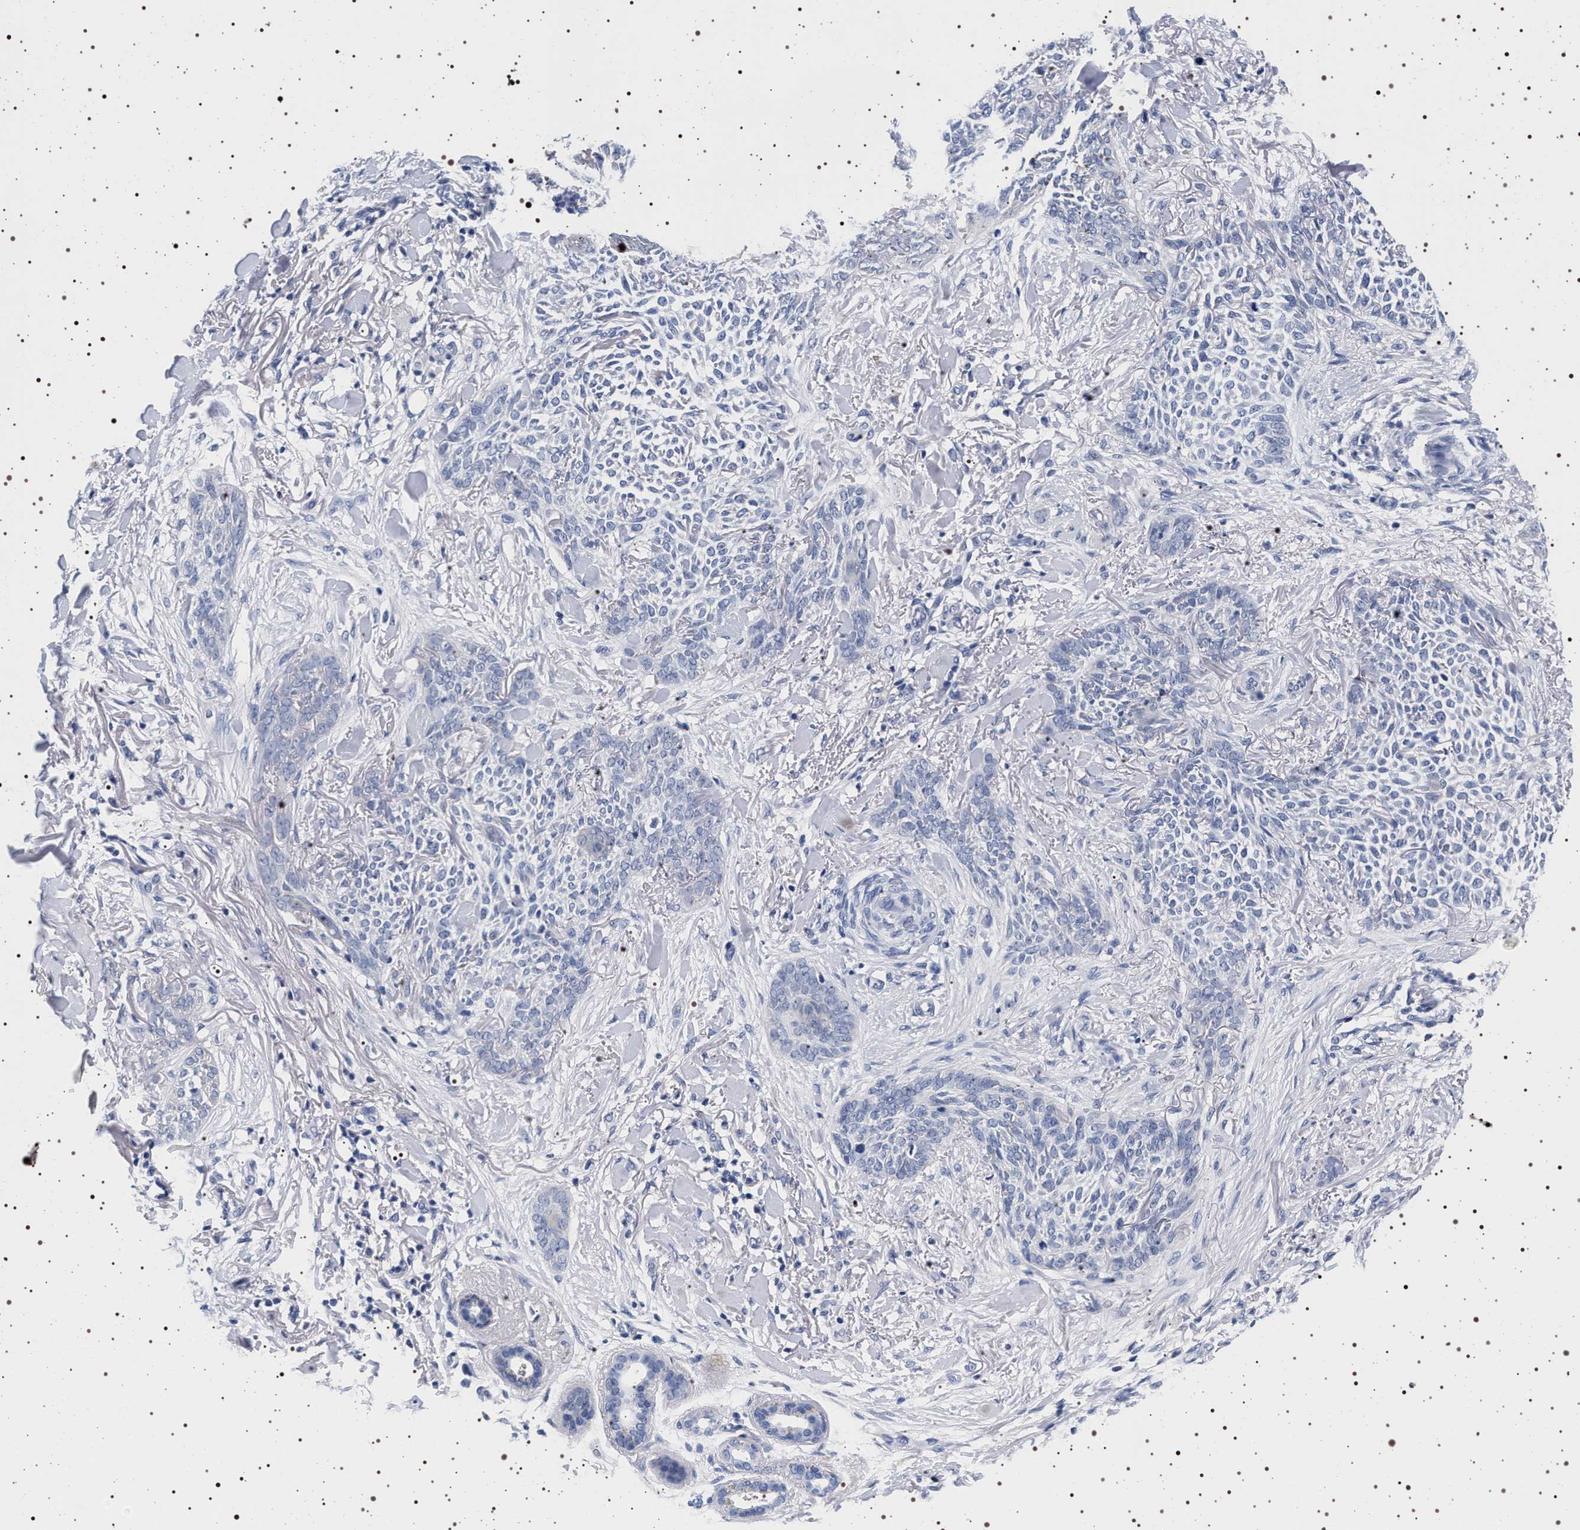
{"staining": {"intensity": "negative", "quantity": "none", "location": "none"}, "tissue": "skin cancer", "cell_type": "Tumor cells", "image_type": "cancer", "snomed": [{"axis": "morphology", "description": "Basal cell carcinoma"}, {"axis": "topography", "description": "Skin"}], "caption": "DAB (3,3'-diaminobenzidine) immunohistochemical staining of human skin cancer (basal cell carcinoma) reveals no significant positivity in tumor cells.", "gene": "MAPK10", "patient": {"sex": "female", "age": 84}}